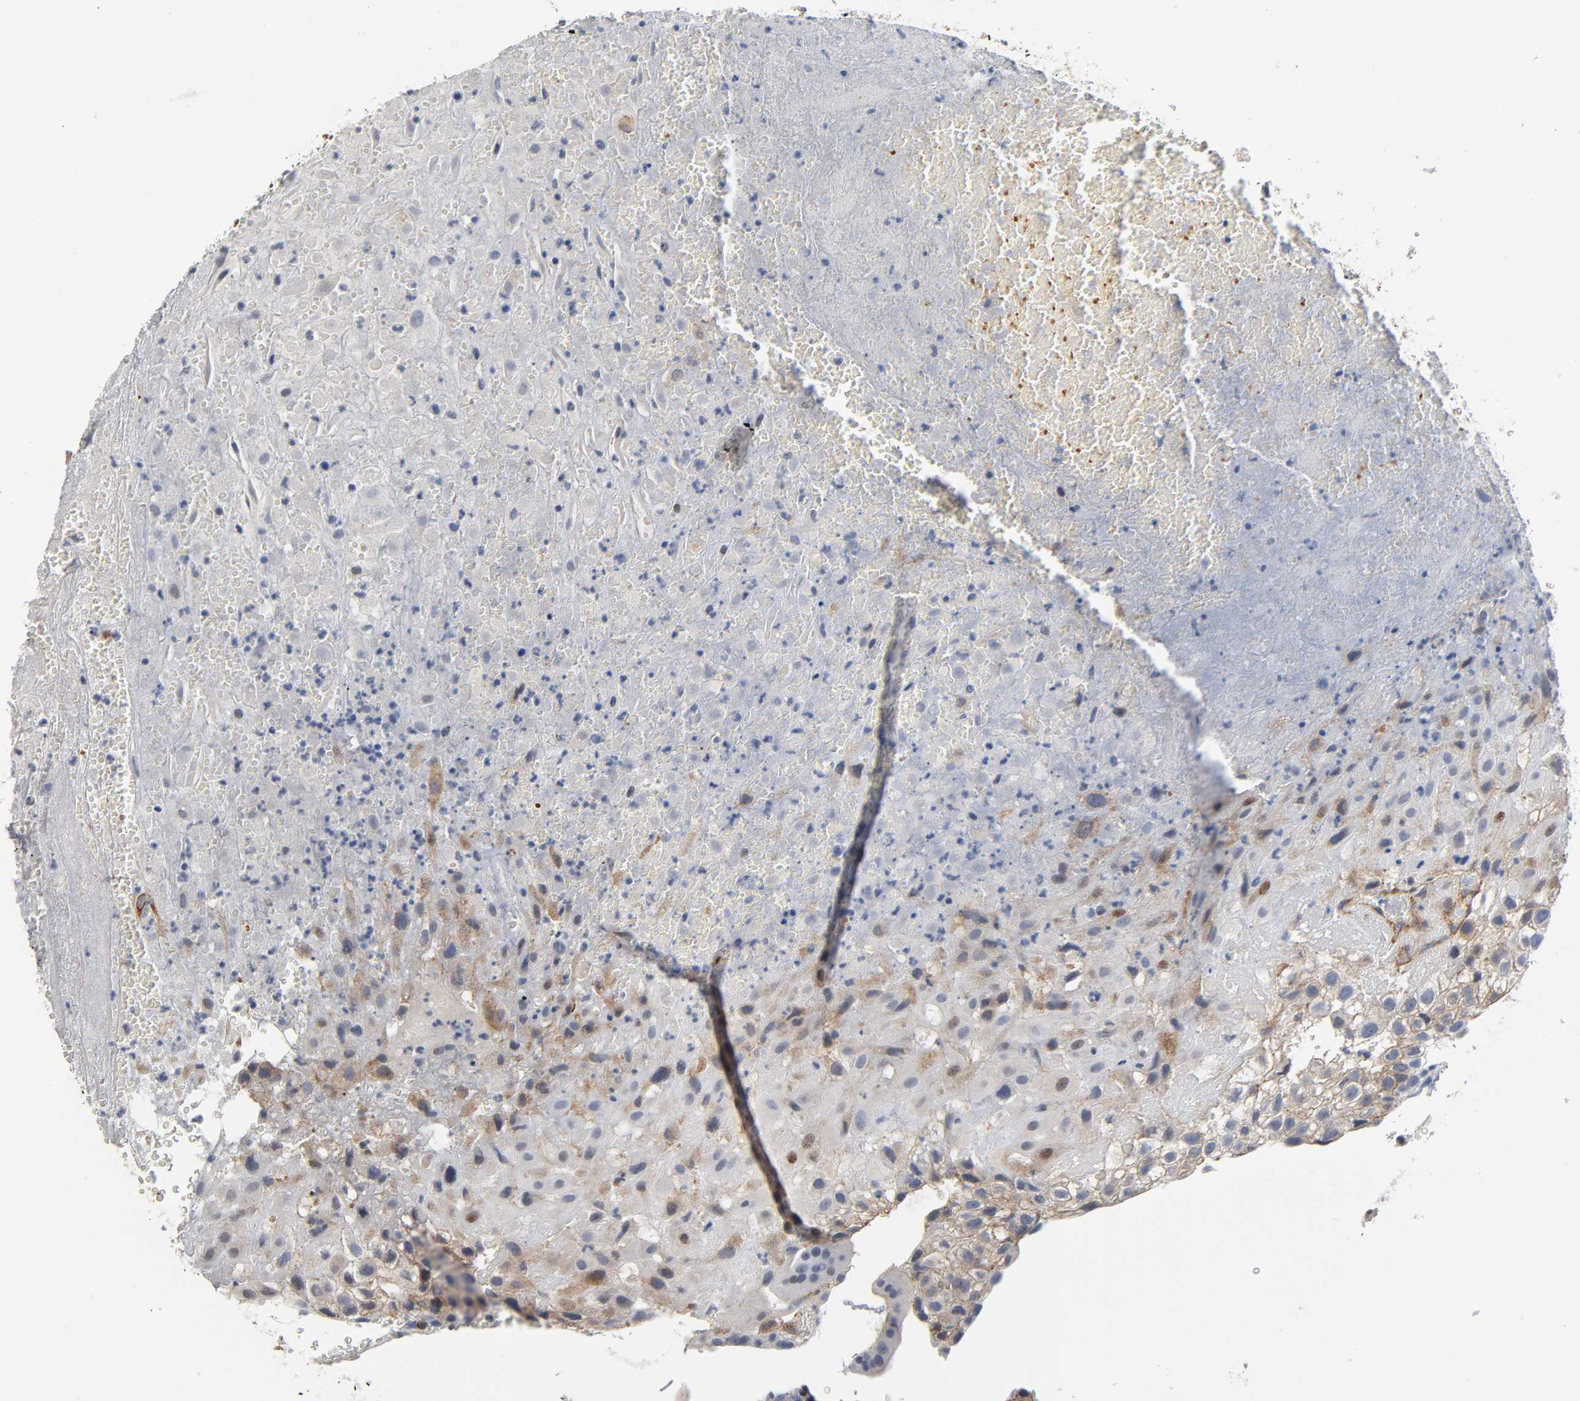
{"staining": {"intensity": "weak", "quantity": "25%-75%", "location": "cytoplasmic/membranous"}, "tissue": "placenta", "cell_type": "Decidual cells", "image_type": "normal", "snomed": [{"axis": "morphology", "description": "Normal tissue, NOS"}, {"axis": "topography", "description": "Placenta"}], "caption": "Immunohistochemistry (IHC) image of normal placenta: placenta stained using immunohistochemistry (IHC) shows low levels of weak protein expression localized specifically in the cytoplasmic/membranous of decidual cells, appearing as a cytoplasmic/membranous brown color.", "gene": "CD2AP", "patient": {"sex": "female", "age": 19}}